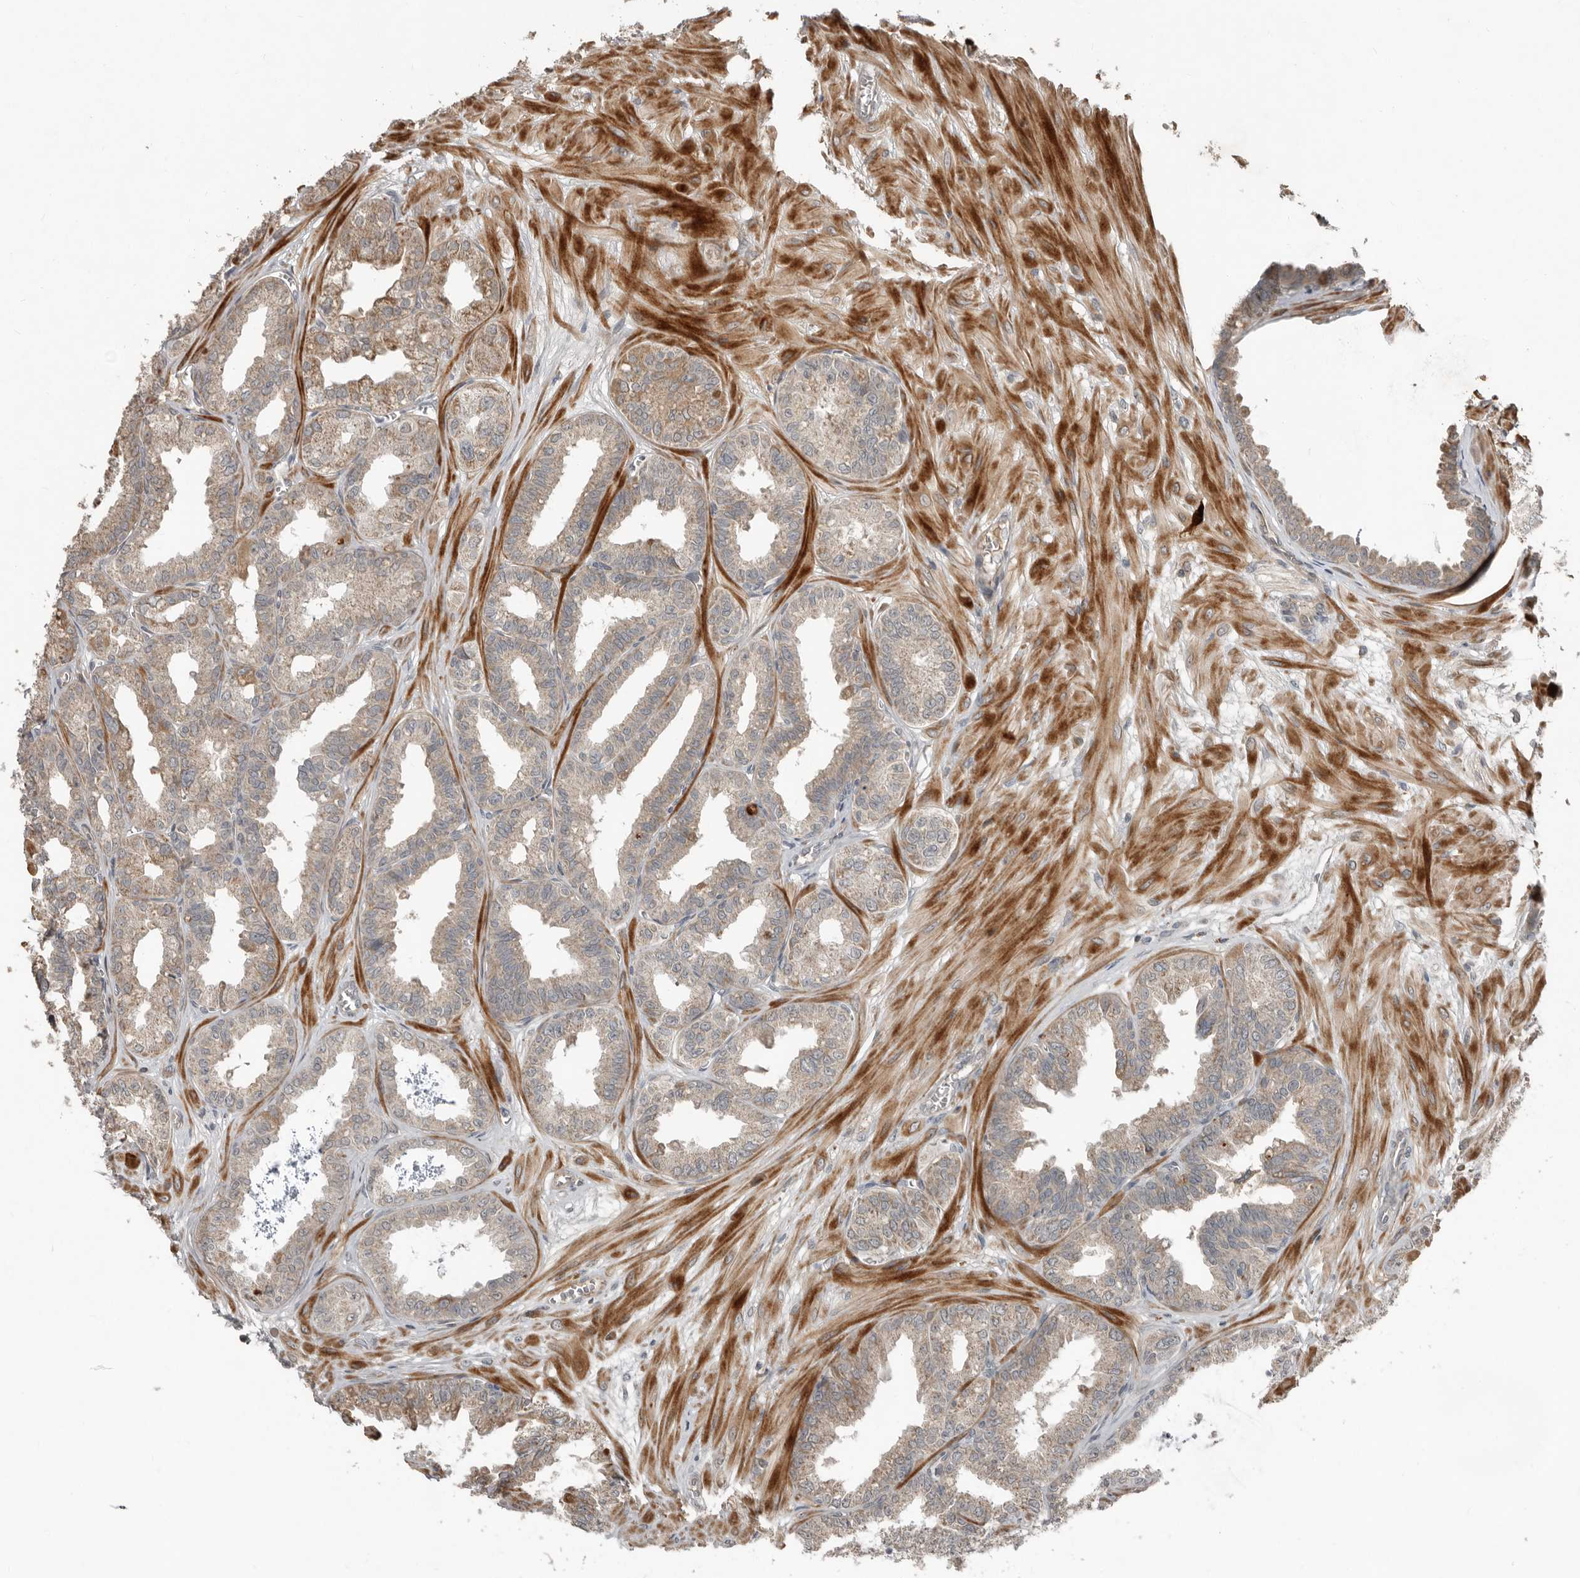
{"staining": {"intensity": "weak", "quantity": ">75%", "location": "cytoplasmic/membranous"}, "tissue": "seminal vesicle", "cell_type": "Glandular cells", "image_type": "normal", "snomed": [{"axis": "morphology", "description": "Normal tissue, NOS"}, {"axis": "topography", "description": "Prostate"}, {"axis": "topography", "description": "Seminal veicle"}], "caption": "Immunohistochemical staining of unremarkable seminal vesicle exhibits >75% levels of weak cytoplasmic/membranous protein expression in approximately >75% of glandular cells. (DAB (3,3'-diaminobenzidine) IHC, brown staining for protein, blue staining for nuclei).", "gene": "SLC6A7", "patient": {"sex": "male", "age": 51}}